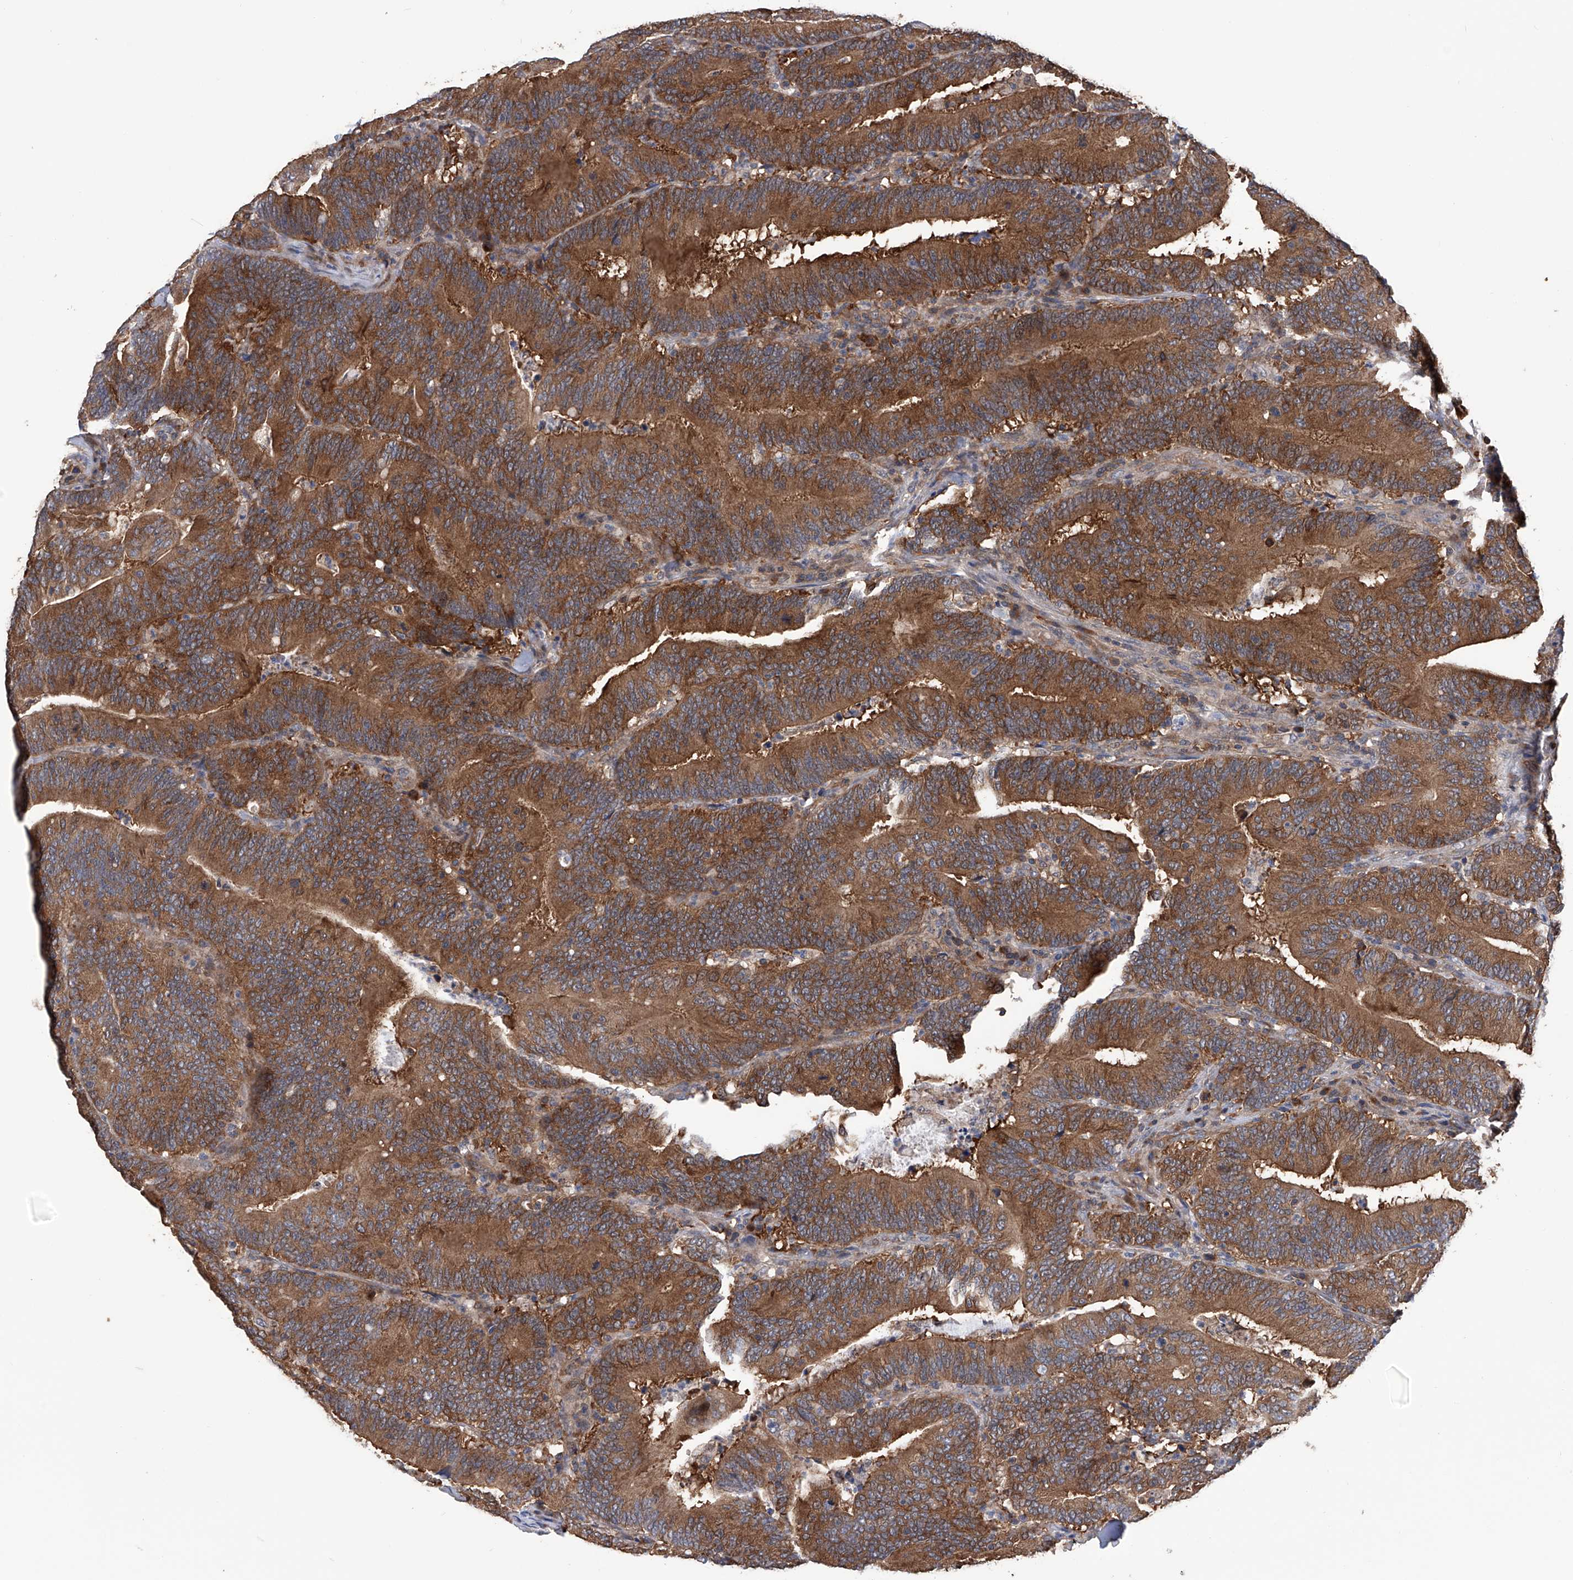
{"staining": {"intensity": "strong", "quantity": ">75%", "location": "cytoplasmic/membranous"}, "tissue": "colorectal cancer", "cell_type": "Tumor cells", "image_type": "cancer", "snomed": [{"axis": "morphology", "description": "Adenocarcinoma, NOS"}, {"axis": "topography", "description": "Colon"}], "caption": "IHC staining of colorectal cancer, which demonstrates high levels of strong cytoplasmic/membranous expression in about >75% of tumor cells indicating strong cytoplasmic/membranous protein staining. The staining was performed using DAB (brown) for protein detection and nuclei were counterstained in hematoxylin (blue).", "gene": "NUDT17", "patient": {"sex": "female", "age": 66}}